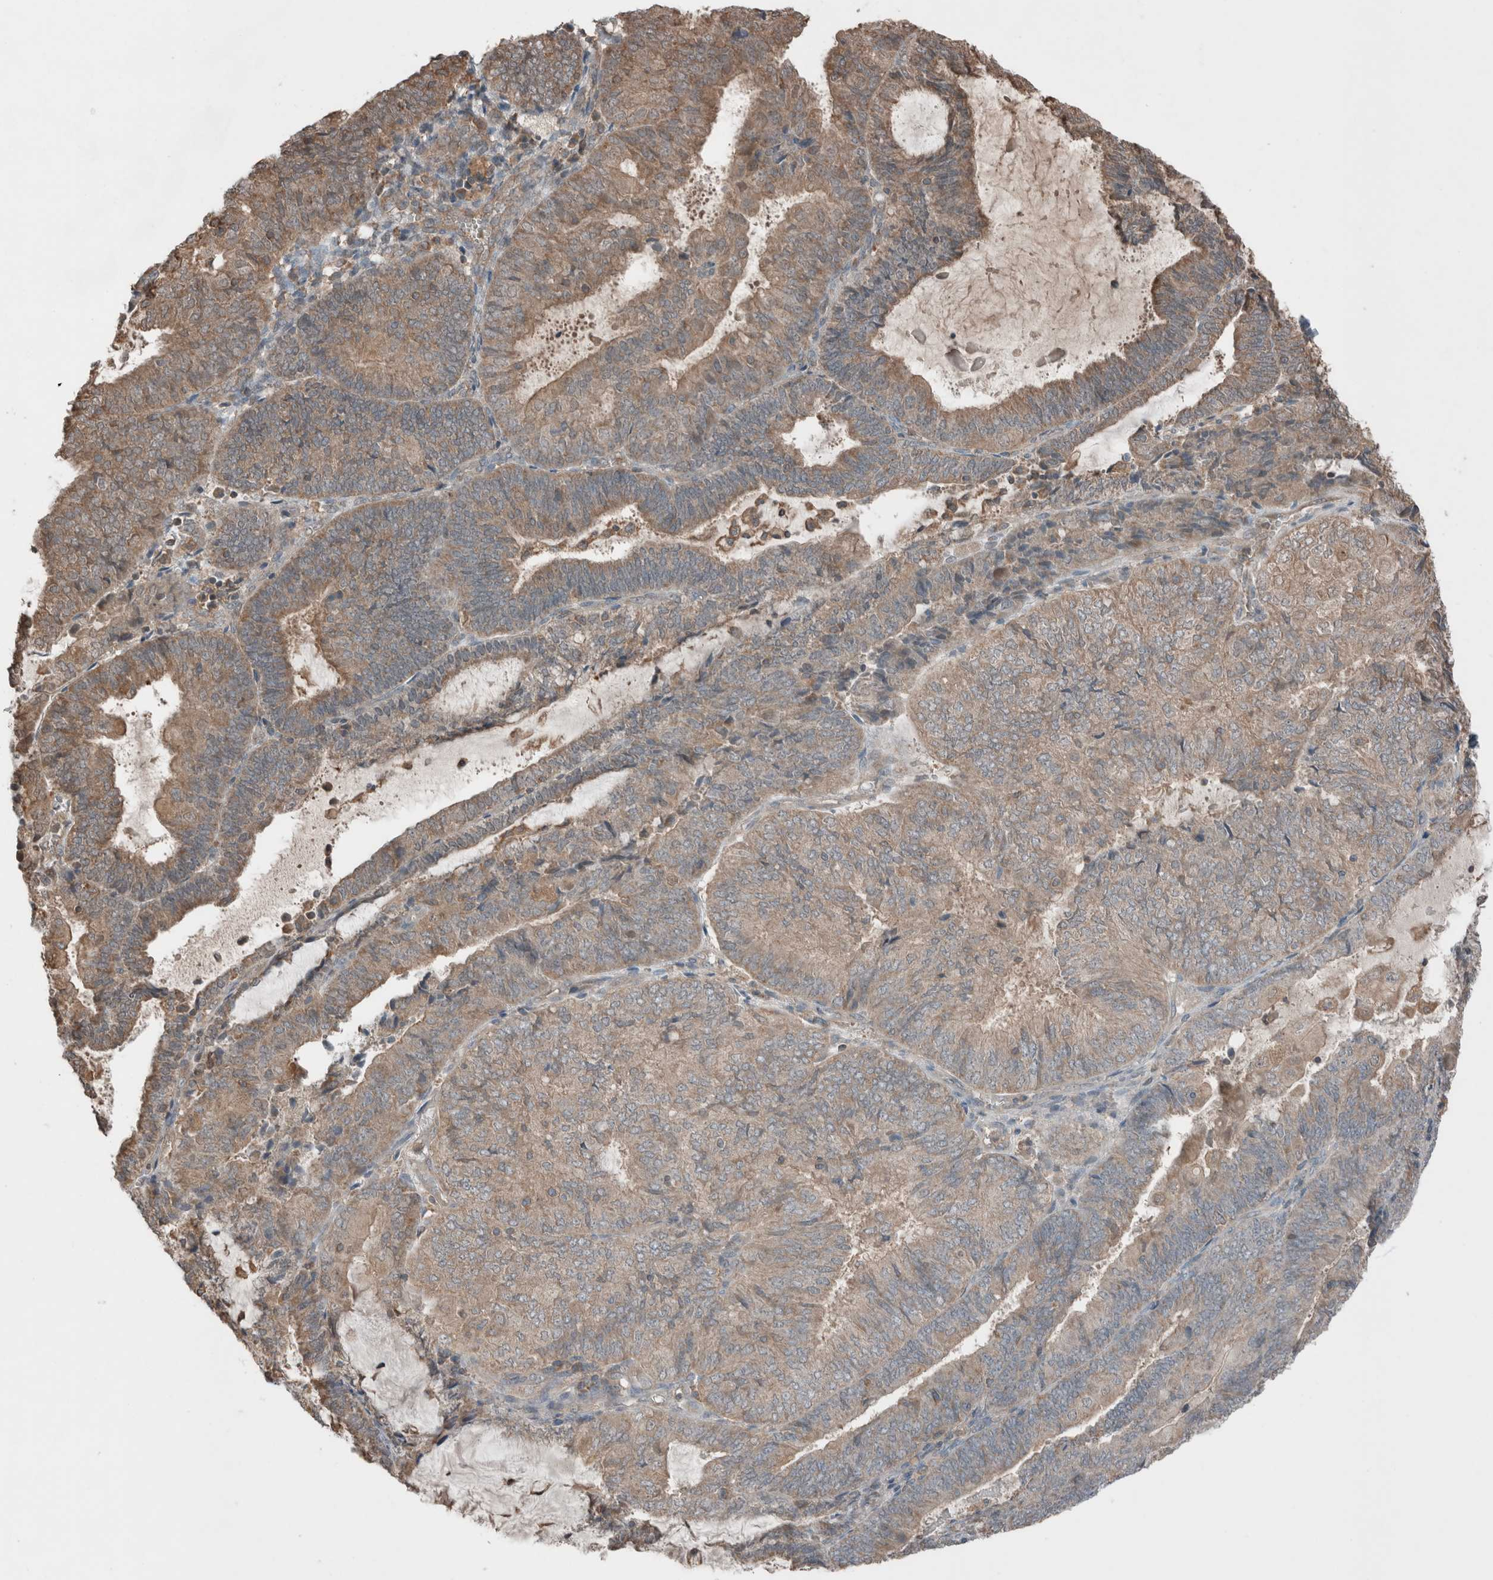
{"staining": {"intensity": "moderate", "quantity": "25%-75%", "location": "cytoplasmic/membranous"}, "tissue": "endometrial cancer", "cell_type": "Tumor cells", "image_type": "cancer", "snomed": [{"axis": "morphology", "description": "Adenocarcinoma, NOS"}, {"axis": "topography", "description": "Endometrium"}], "caption": "Adenocarcinoma (endometrial) stained for a protein (brown) displays moderate cytoplasmic/membranous positive expression in approximately 25%-75% of tumor cells.", "gene": "KLK14", "patient": {"sex": "female", "age": 81}}